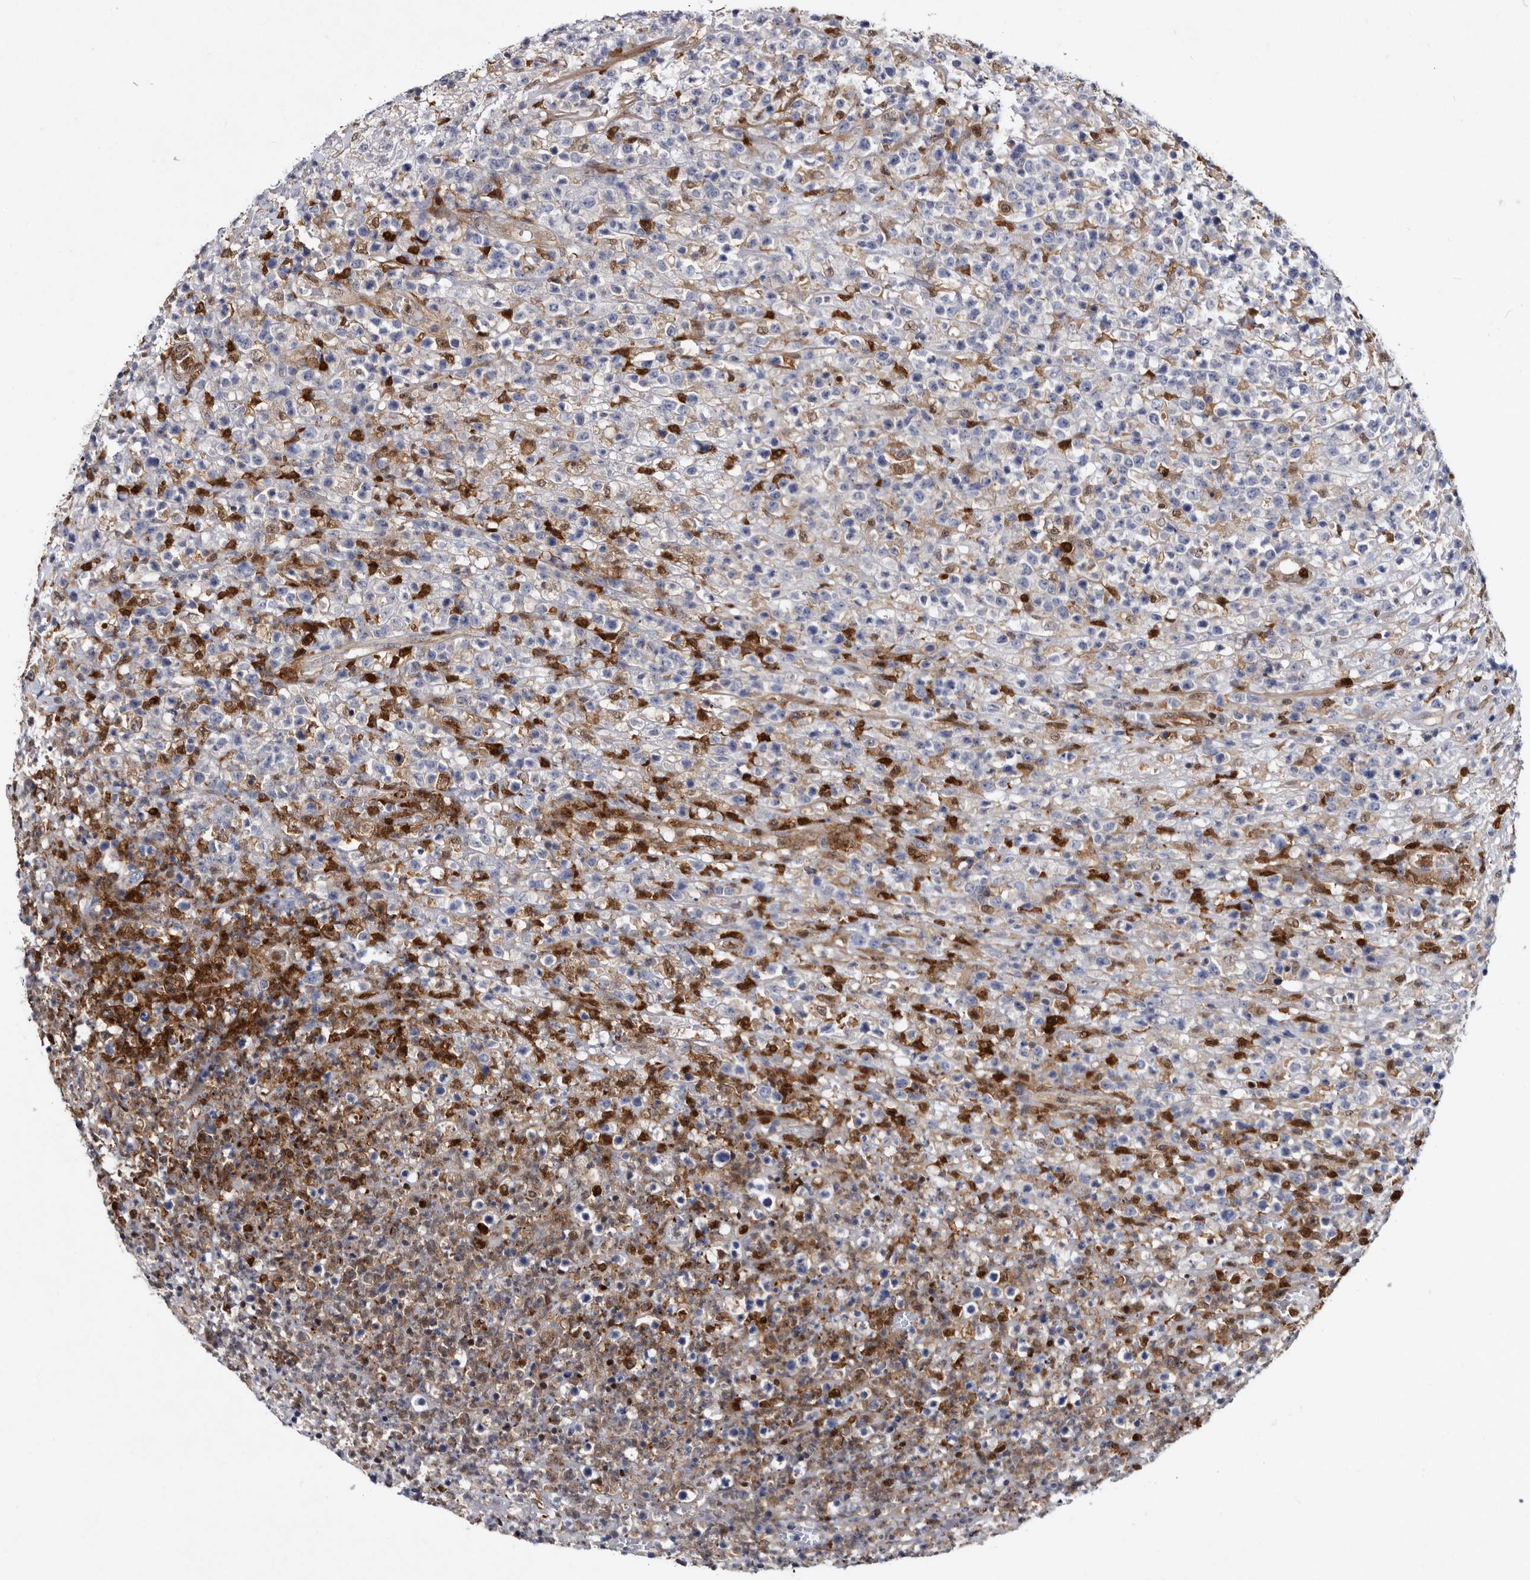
{"staining": {"intensity": "negative", "quantity": "none", "location": "none"}, "tissue": "lymphoma", "cell_type": "Tumor cells", "image_type": "cancer", "snomed": [{"axis": "morphology", "description": "Malignant lymphoma, non-Hodgkin's type, High grade"}, {"axis": "topography", "description": "Colon"}], "caption": "An immunohistochemistry histopathology image of malignant lymphoma, non-Hodgkin's type (high-grade) is shown. There is no staining in tumor cells of malignant lymphoma, non-Hodgkin's type (high-grade). Brightfield microscopy of IHC stained with DAB (3,3'-diaminobenzidine) (brown) and hematoxylin (blue), captured at high magnification.", "gene": "SERPINB8", "patient": {"sex": "female", "age": 53}}